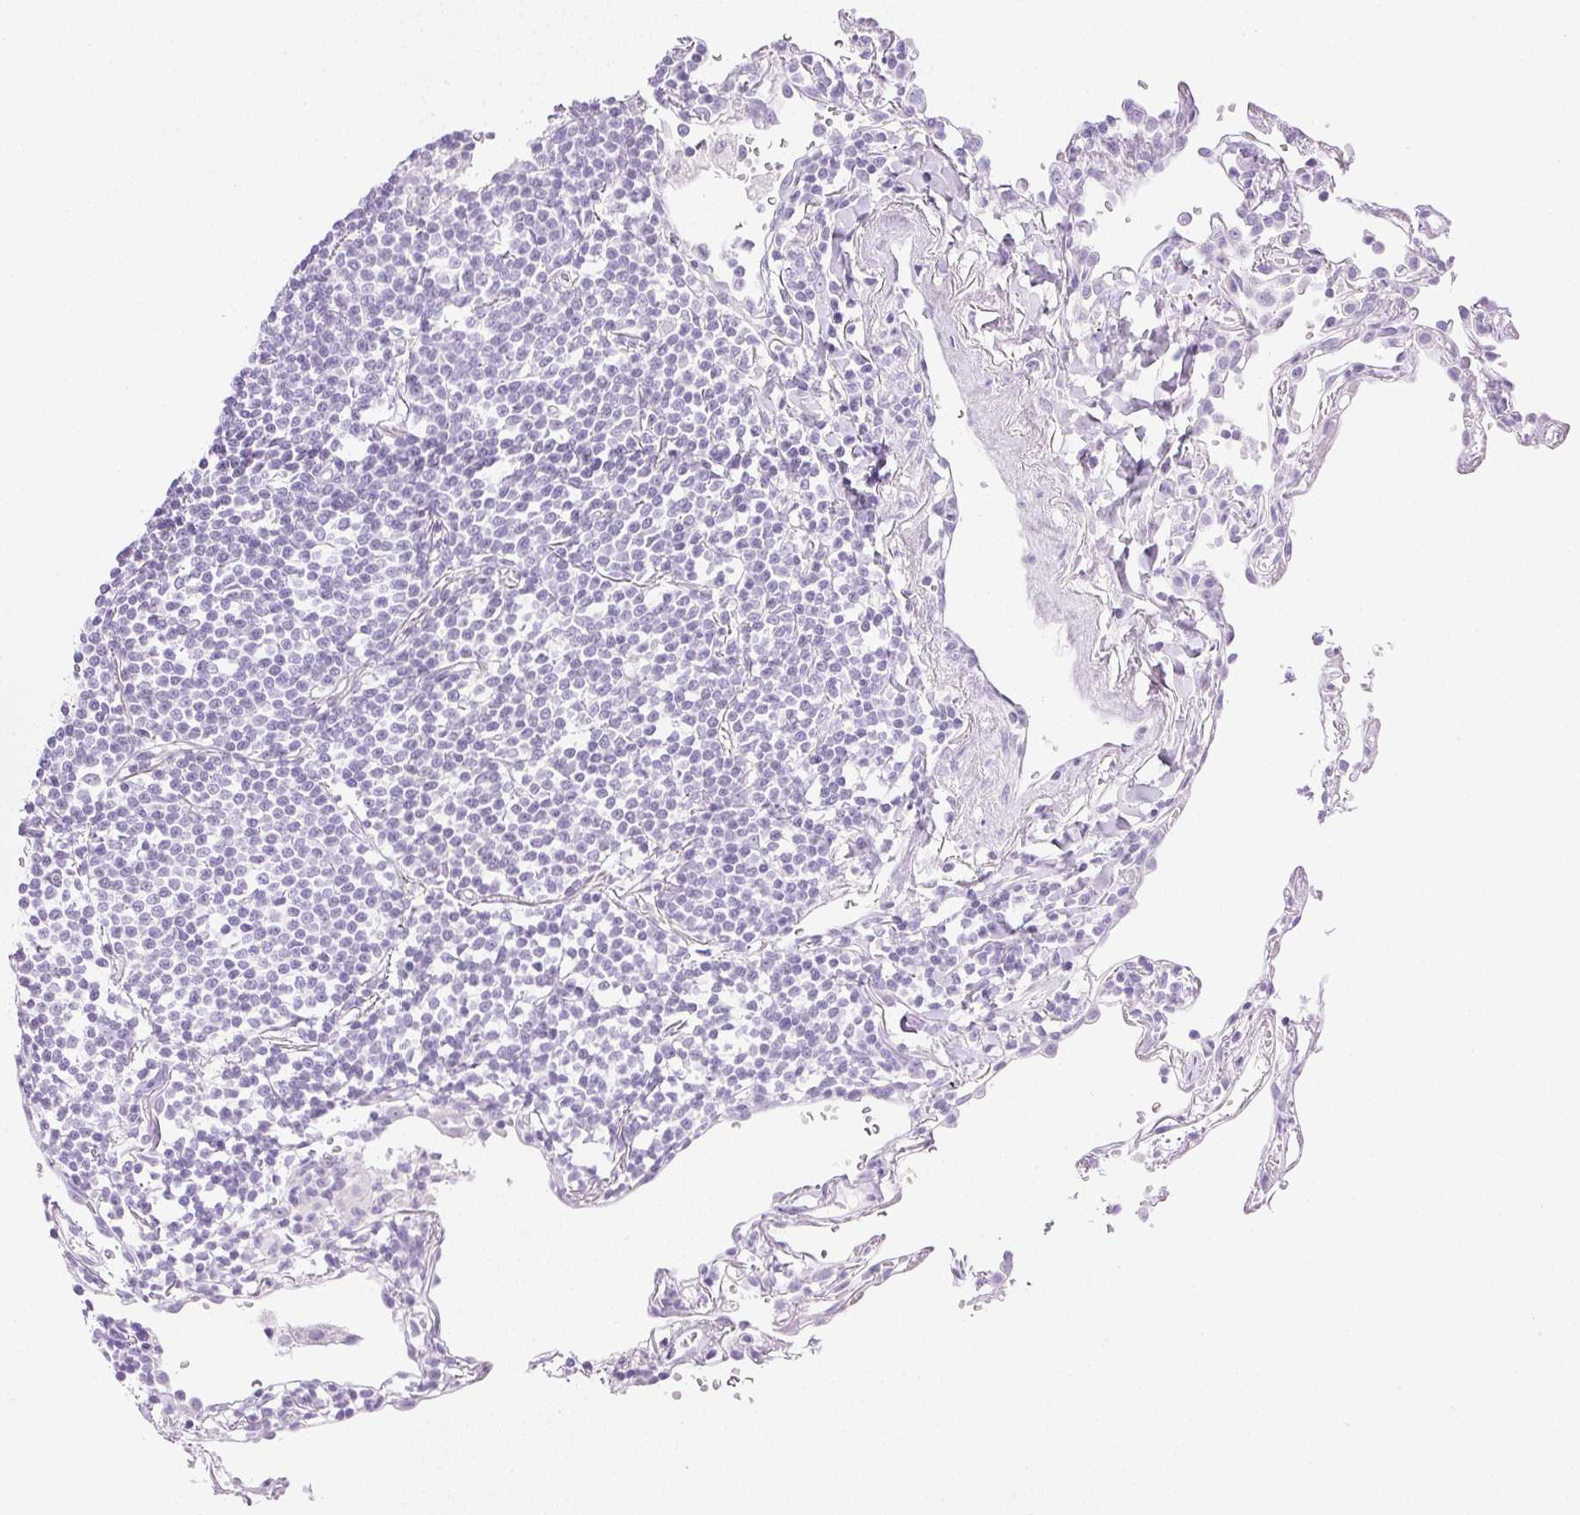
{"staining": {"intensity": "negative", "quantity": "none", "location": "none"}, "tissue": "lymphoma", "cell_type": "Tumor cells", "image_type": "cancer", "snomed": [{"axis": "morphology", "description": "Malignant lymphoma, non-Hodgkin's type, Low grade"}, {"axis": "topography", "description": "Lung"}], "caption": "Lymphoma was stained to show a protein in brown. There is no significant staining in tumor cells.", "gene": "CPB1", "patient": {"sex": "female", "age": 71}}